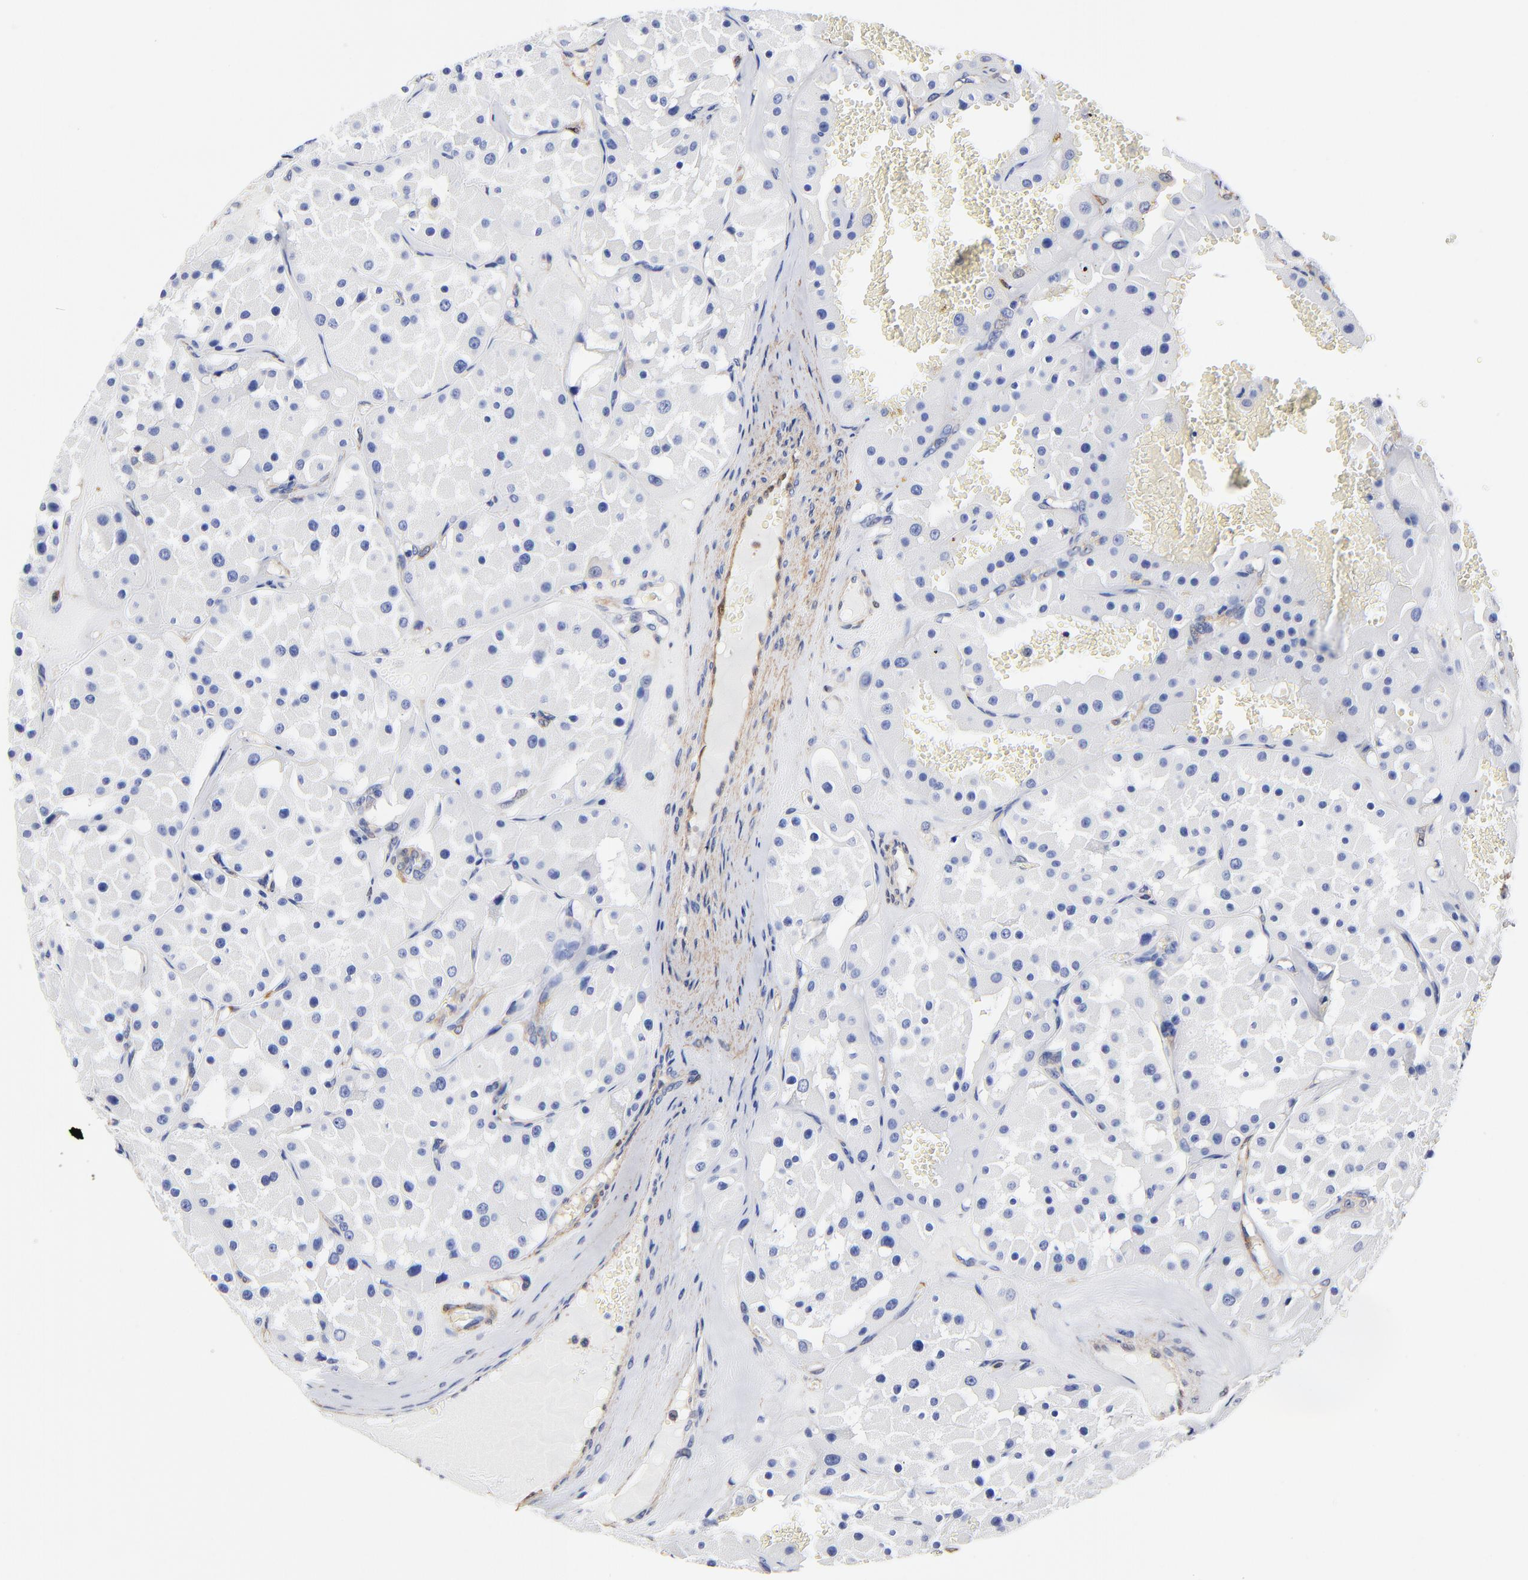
{"staining": {"intensity": "negative", "quantity": "none", "location": "none"}, "tissue": "renal cancer", "cell_type": "Tumor cells", "image_type": "cancer", "snomed": [{"axis": "morphology", "description": "Adenocarcinoma, uncertain malignant potential"}, {"axis": "topography", "description": "Kidney"}], "caption": "The immunohistochemistry (IHC) histopathology image has no significant positivity in tumor cells of renal cancer tissue.", "gene": "TAGLN2", "patient": {"sex": "male", "age": 63}}